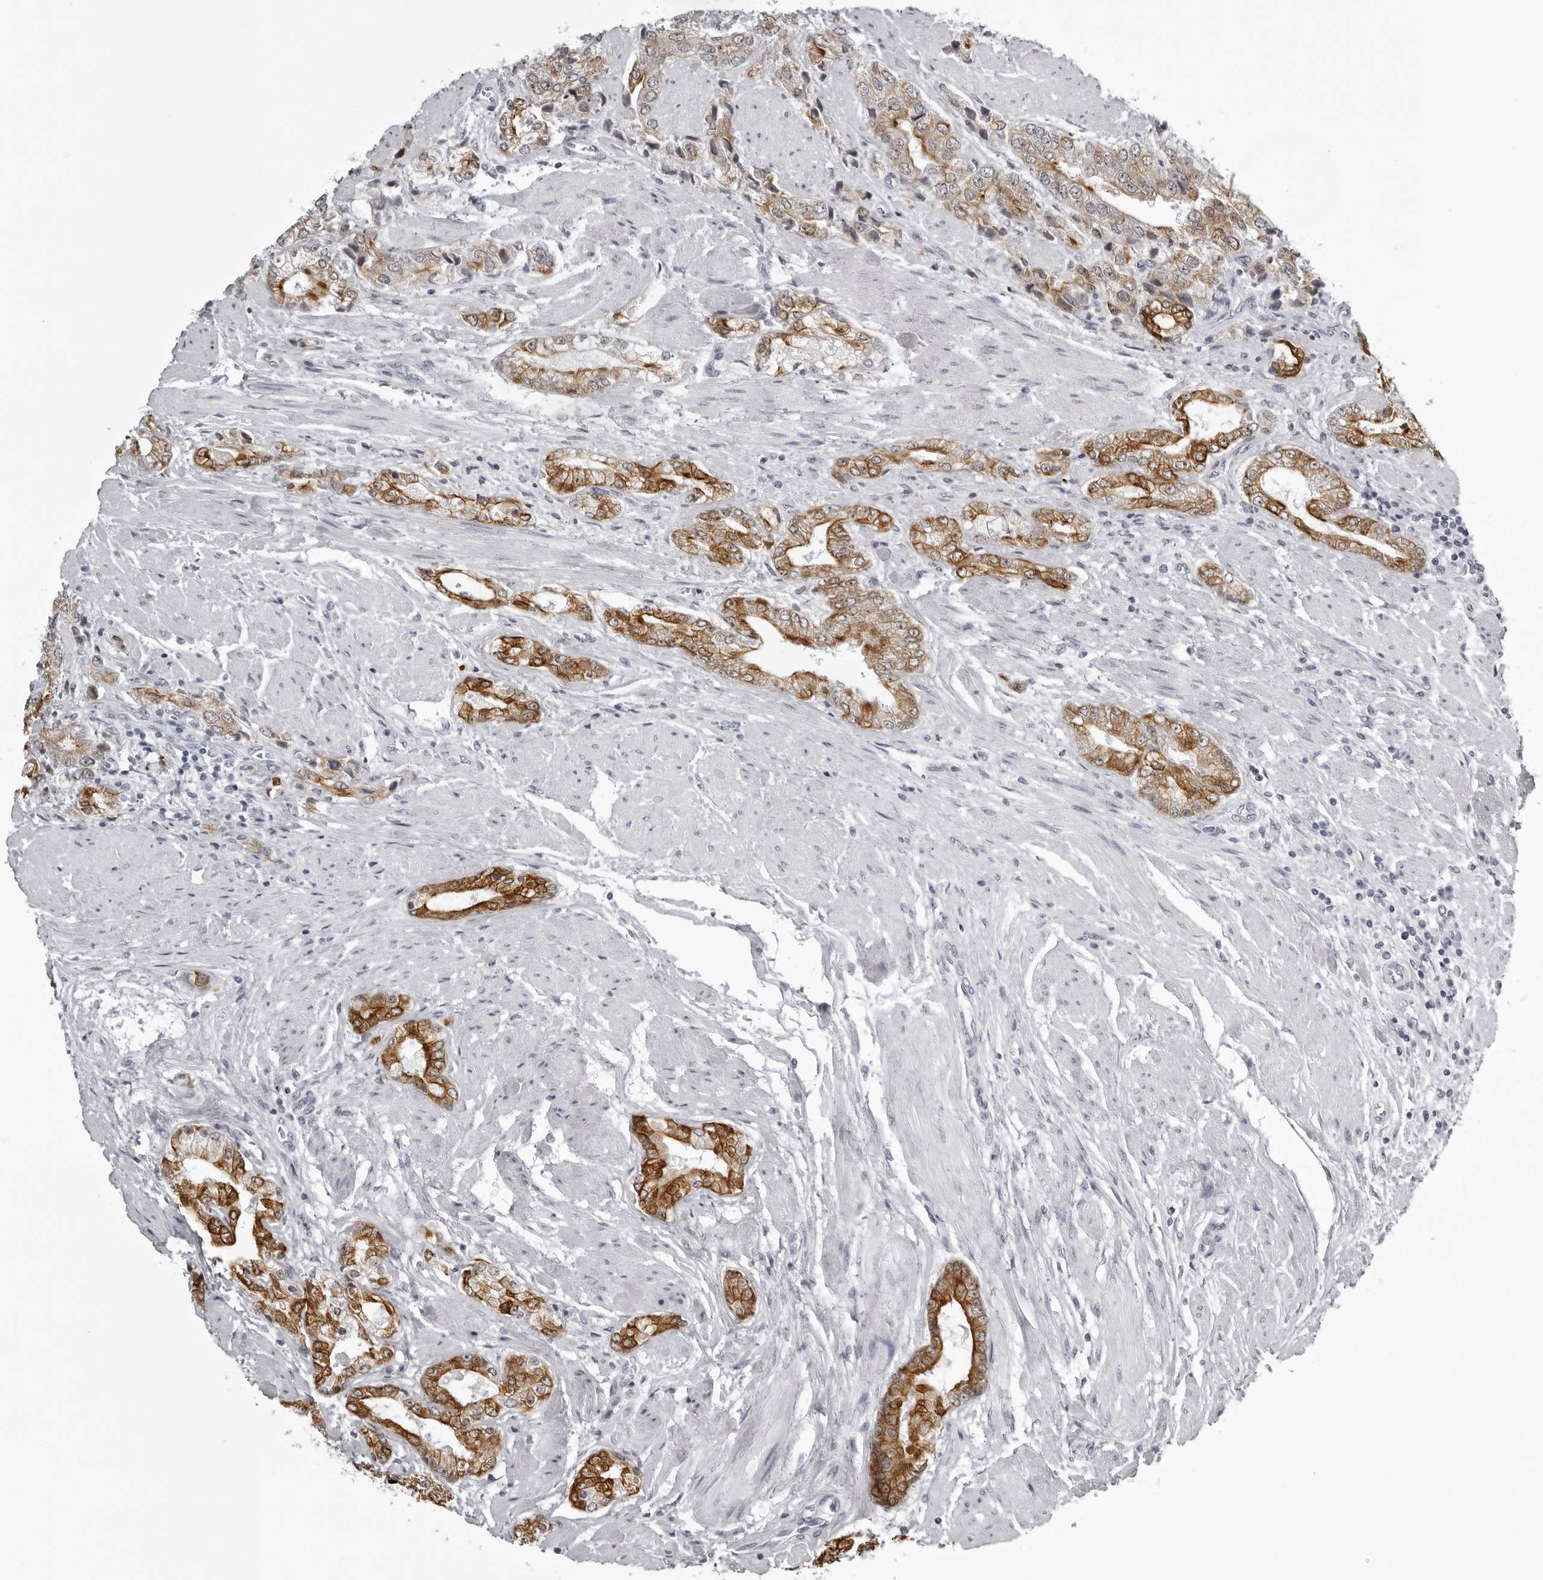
{"staining": {"intensity": "moderate", "quantity": ">75%", "location": "cytoplasmic/membranous"}, "tissue": "prostate cancer", "cell_type": "Tumor cells", "image_type": "cancer", "snomed": [{"axis": "morphology", "description": "Adenocarcinoma, High grade"}, {"axis": "topography", "description": "Prostate"}], "caption": "The image exhibits a brown stain indicating the presence of a protein in the cytoplasmic/membranous of tumor cells in prostate high-grade adenocarcinoma.", "gene": "UROD", "patient": {"sex": "male", "age": 50}}